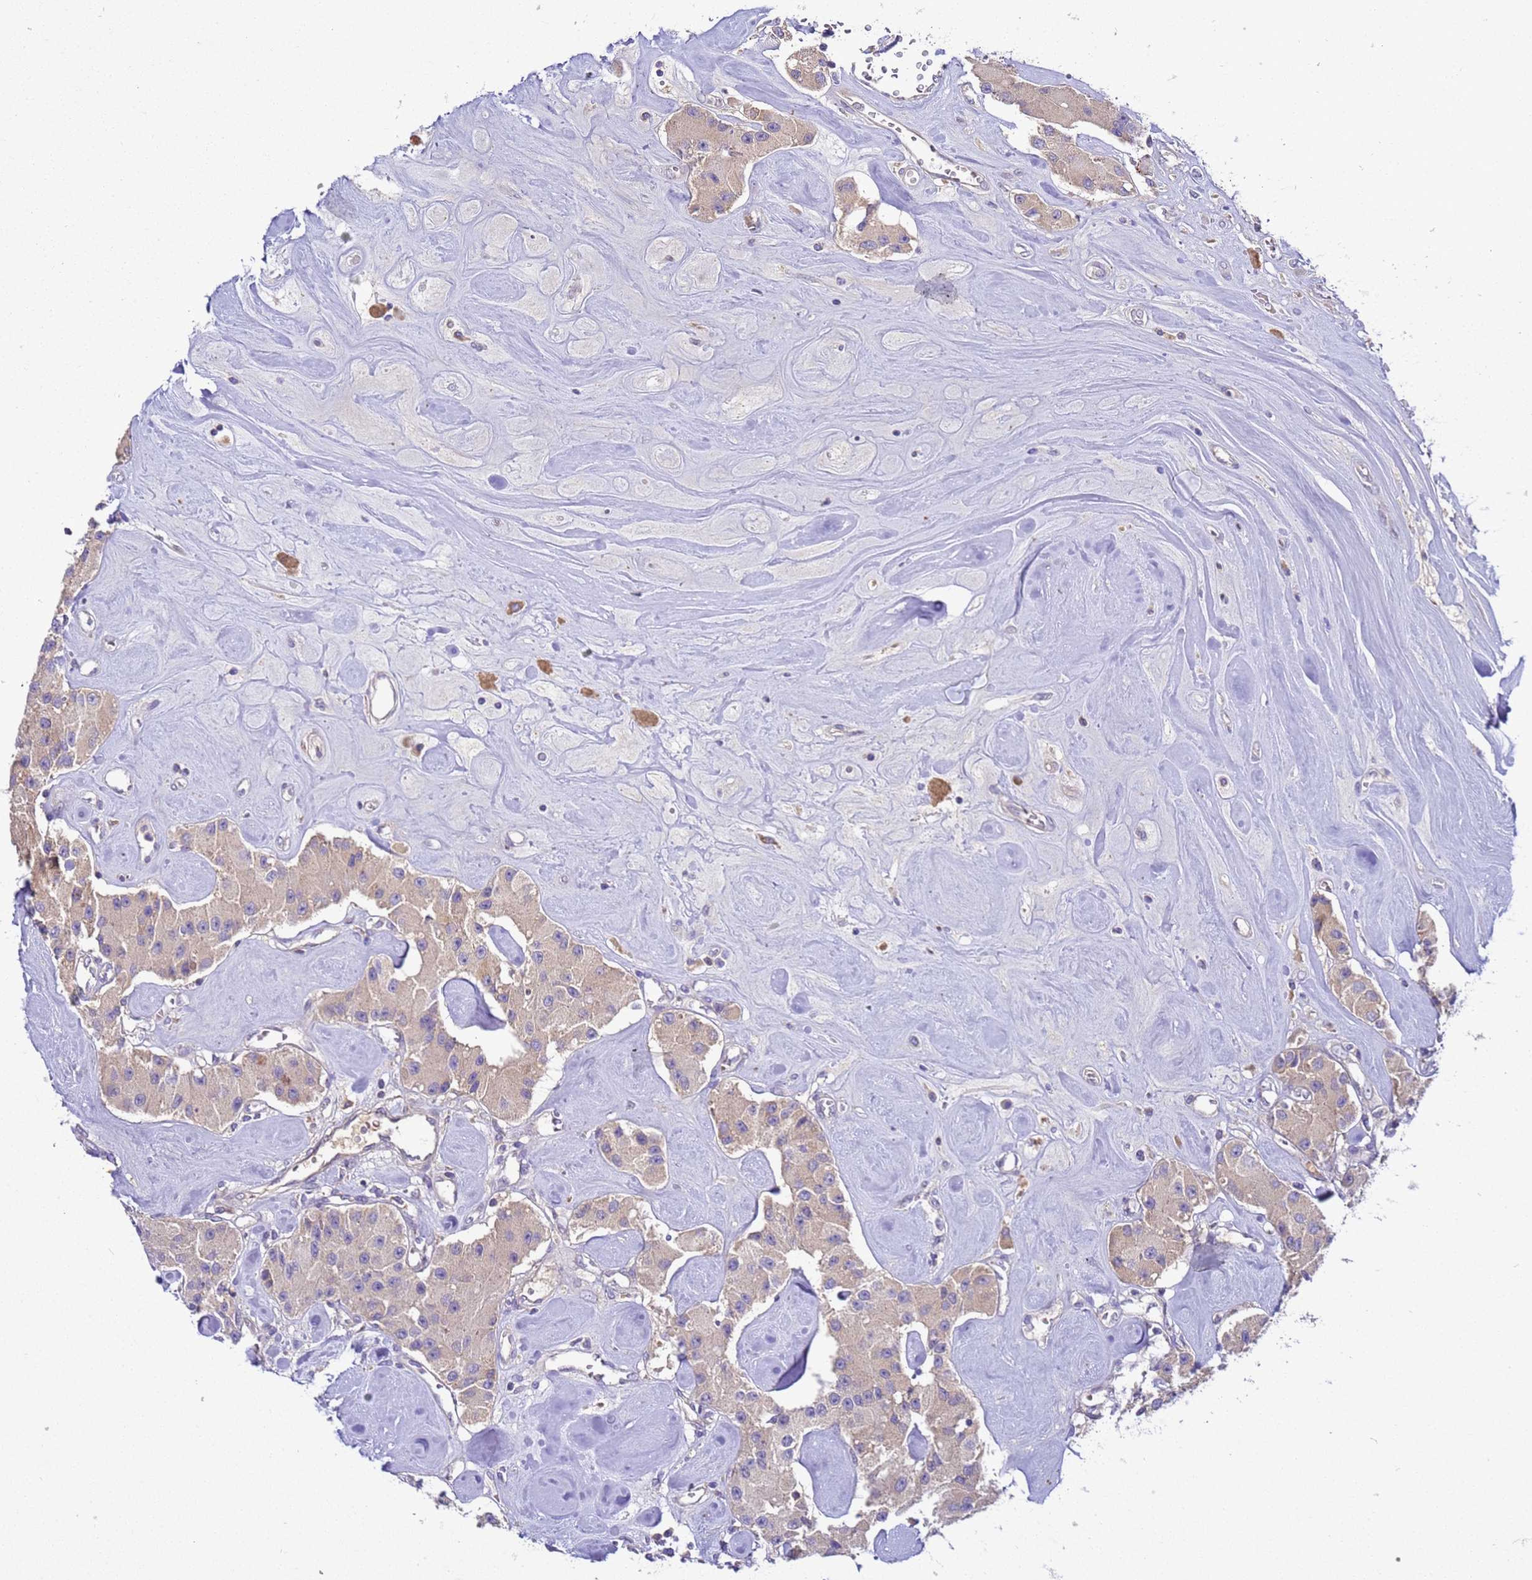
{"staining": {"intensity": "weak", "quantity": "<25%", "location": "cytoplasmic/membranous"}, "tissue": "carcinoid", "cell_type": "Tumor cells", "image_type": "cancer", "snomed": [{"axis": "morphology", "description": "Carcinoid, malignant, NOS"}, {"axis": "topography", "description": "Pancreas"}], "caption": "IHC image of carcinoid (malignant) stained for a protein (brown), which demonstrates no staining in tumor cells.", "gene": "TBCD", "patient": {"sex": "male", "age": 41}}